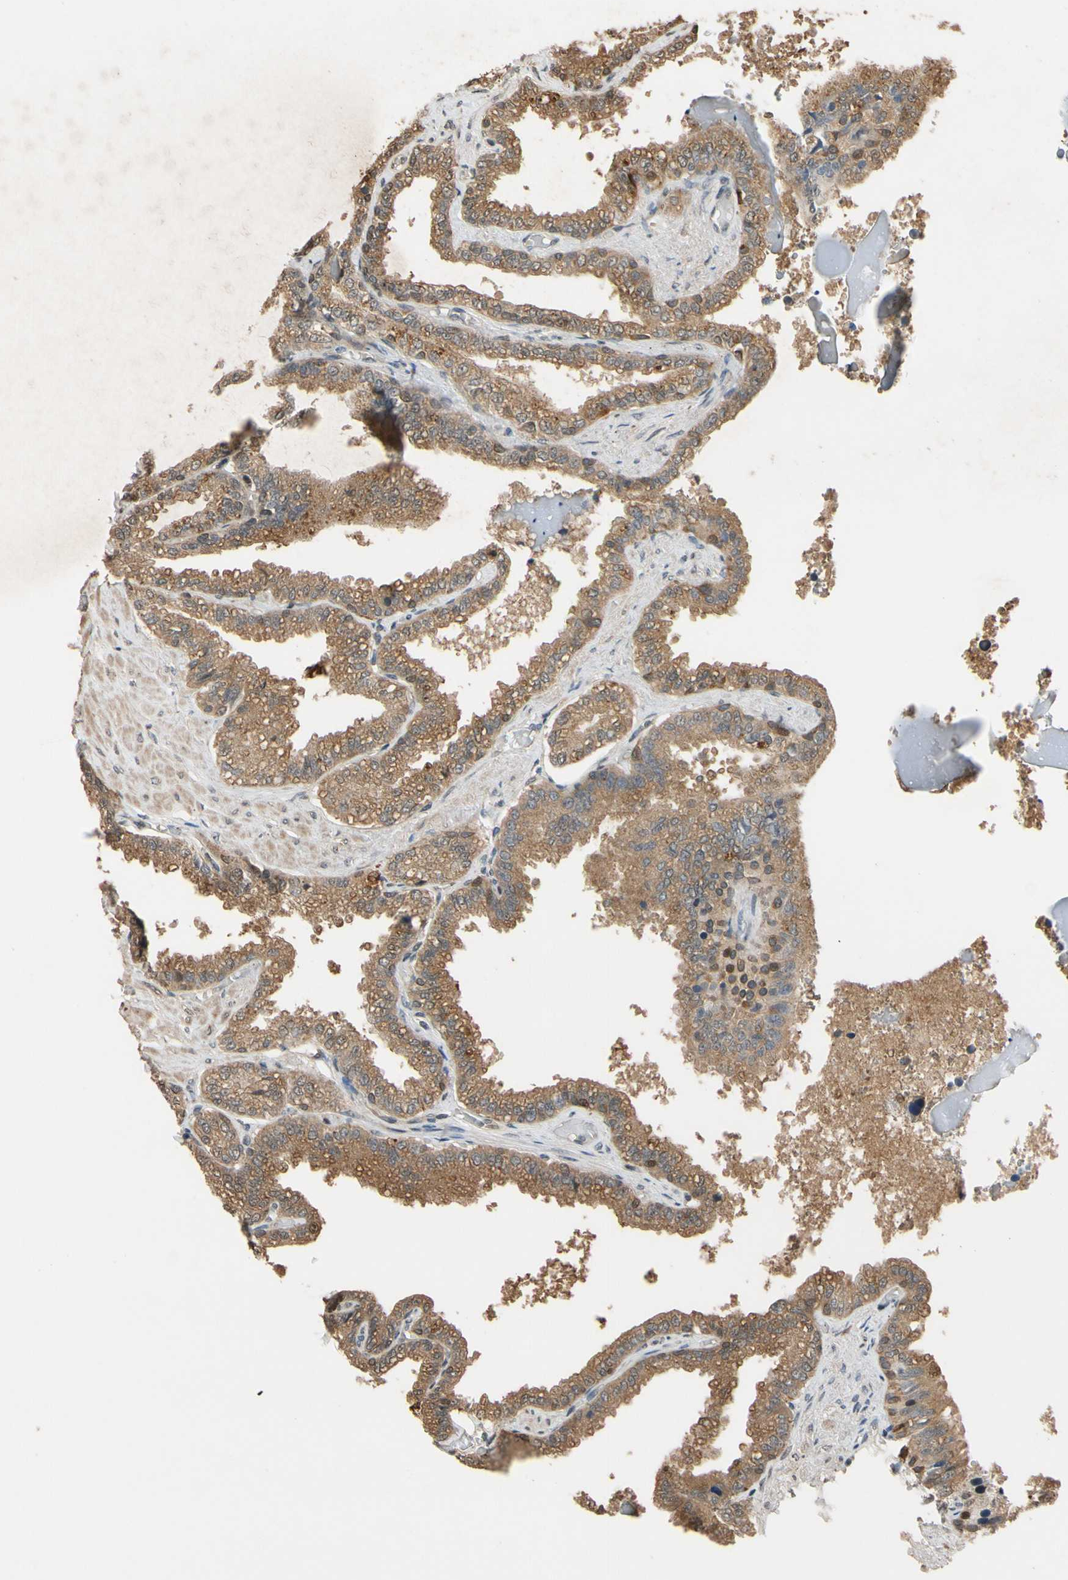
{"staining": {"intensity": "moderate", "quantity": ">75%", "location": "cytoplasmic/membranous"}, "tissue": "seminal vesicle", "cell_type": "Glandular cells", "image_type": "normal", "snomed": [{"axis": "morphology", "description": "Normal tissue, NOS"}, {"axis": "topography", "description": "Seminal veicle"}], "caption": "A micrograph of human seminal vesicle stained for a protein exhibits moderate cytoplasmic/membranous brown staining in glandular cells. The protein of interest is shown in brown color, while the nuclei are stained blue.", "gene": "TMEM230", "patient": {"sex": "male", "age": 46}}